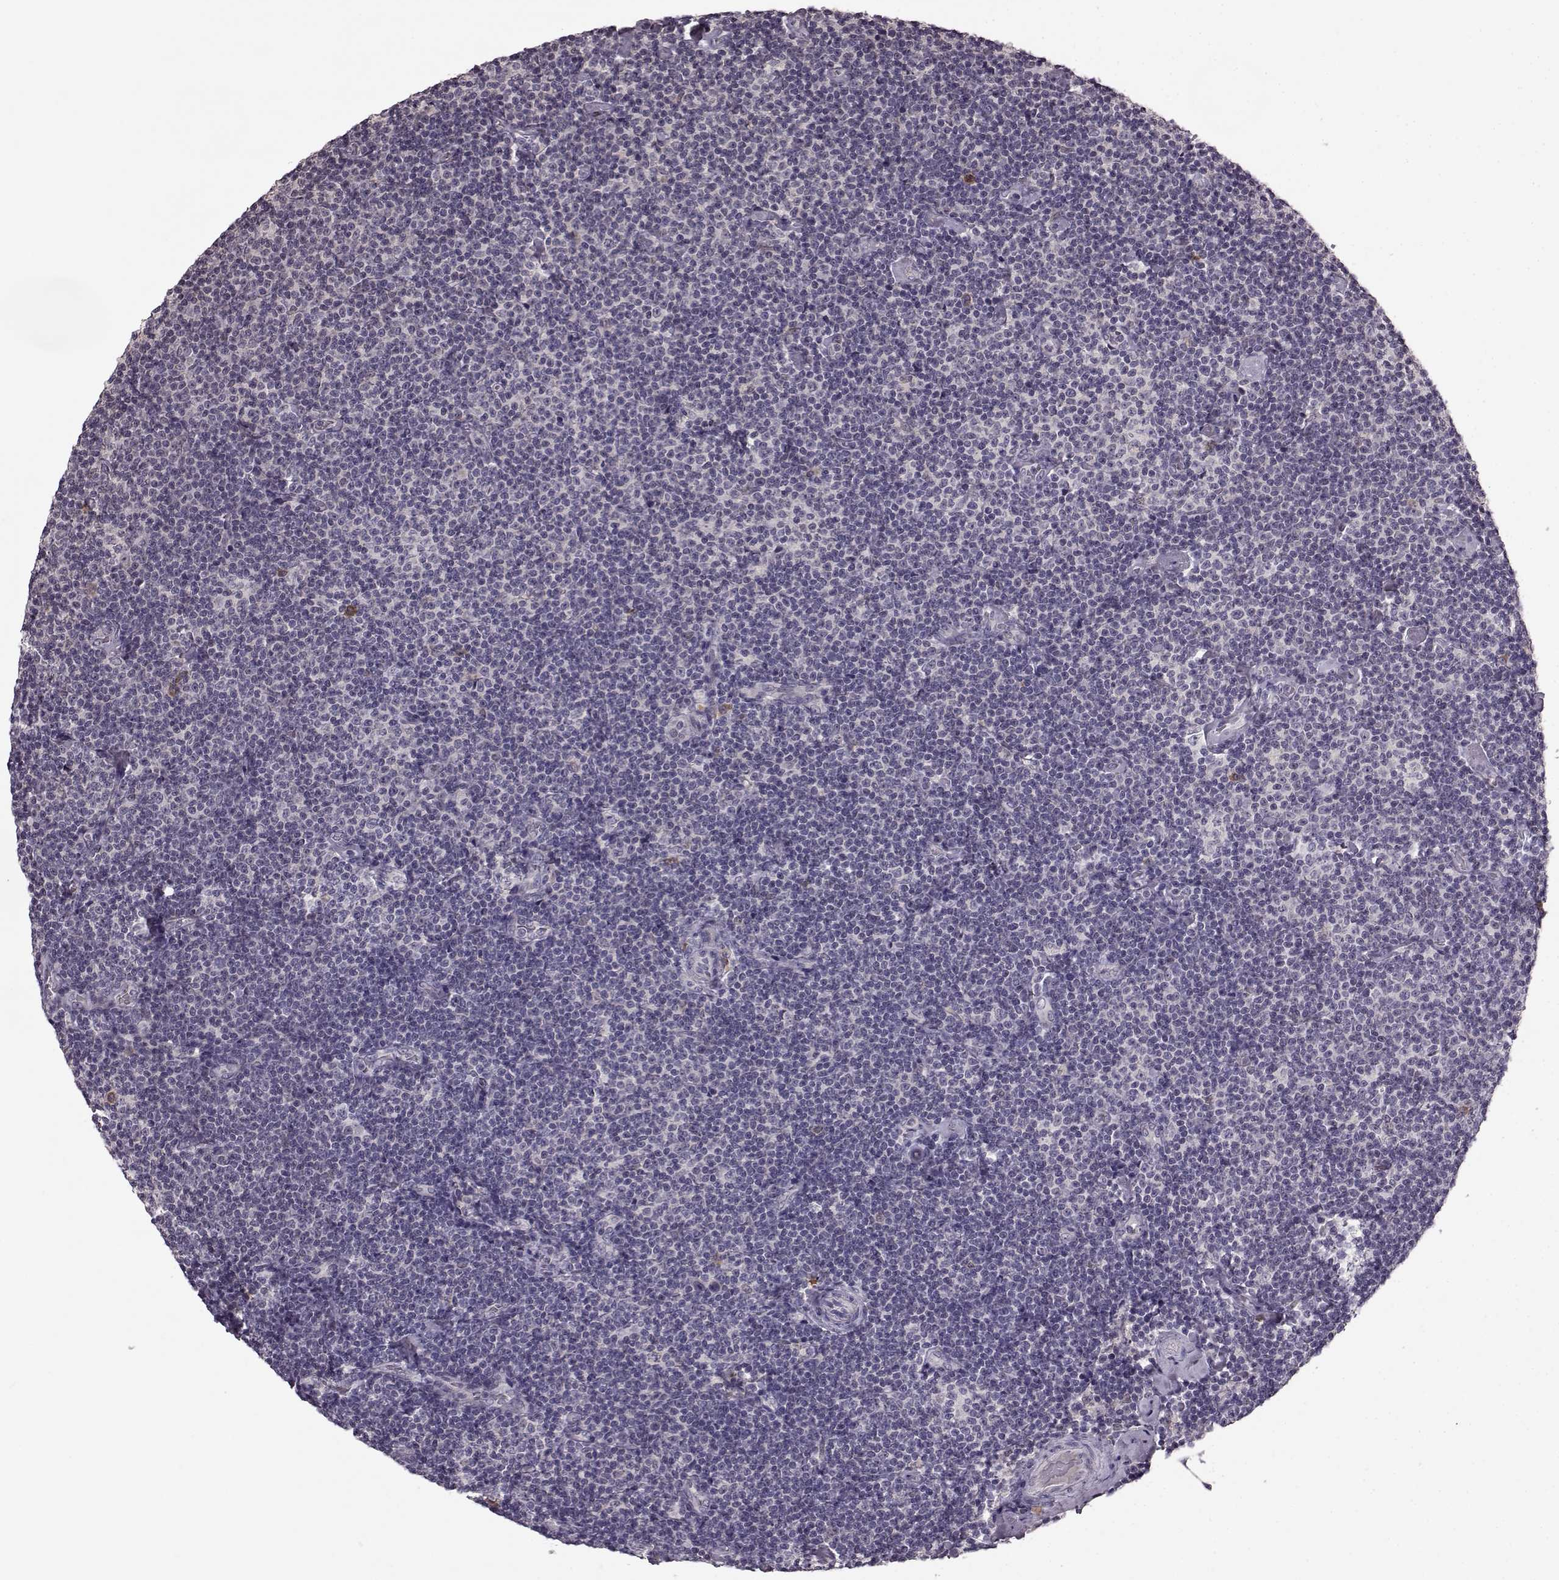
{"staining": {"intensity": "negative", "quantity": "none", "location": "none"}, "tissue": "lymphoma", "cell_type": "Tumor cells", "image_type": "cancer", "snomed": [{"axis": "morphology", "description": "Malignant lymphoma, non-Hodgkin's type, Low grade"}, {"axis": "topography", "description": "Lymph node"}], "caption": "There is no significant staining in tumor cells of lymphoma. (IHC, brightfield microscopy, high magnification).", "gene": "NRL", "patient": {"sex": "male", "age": 81}}